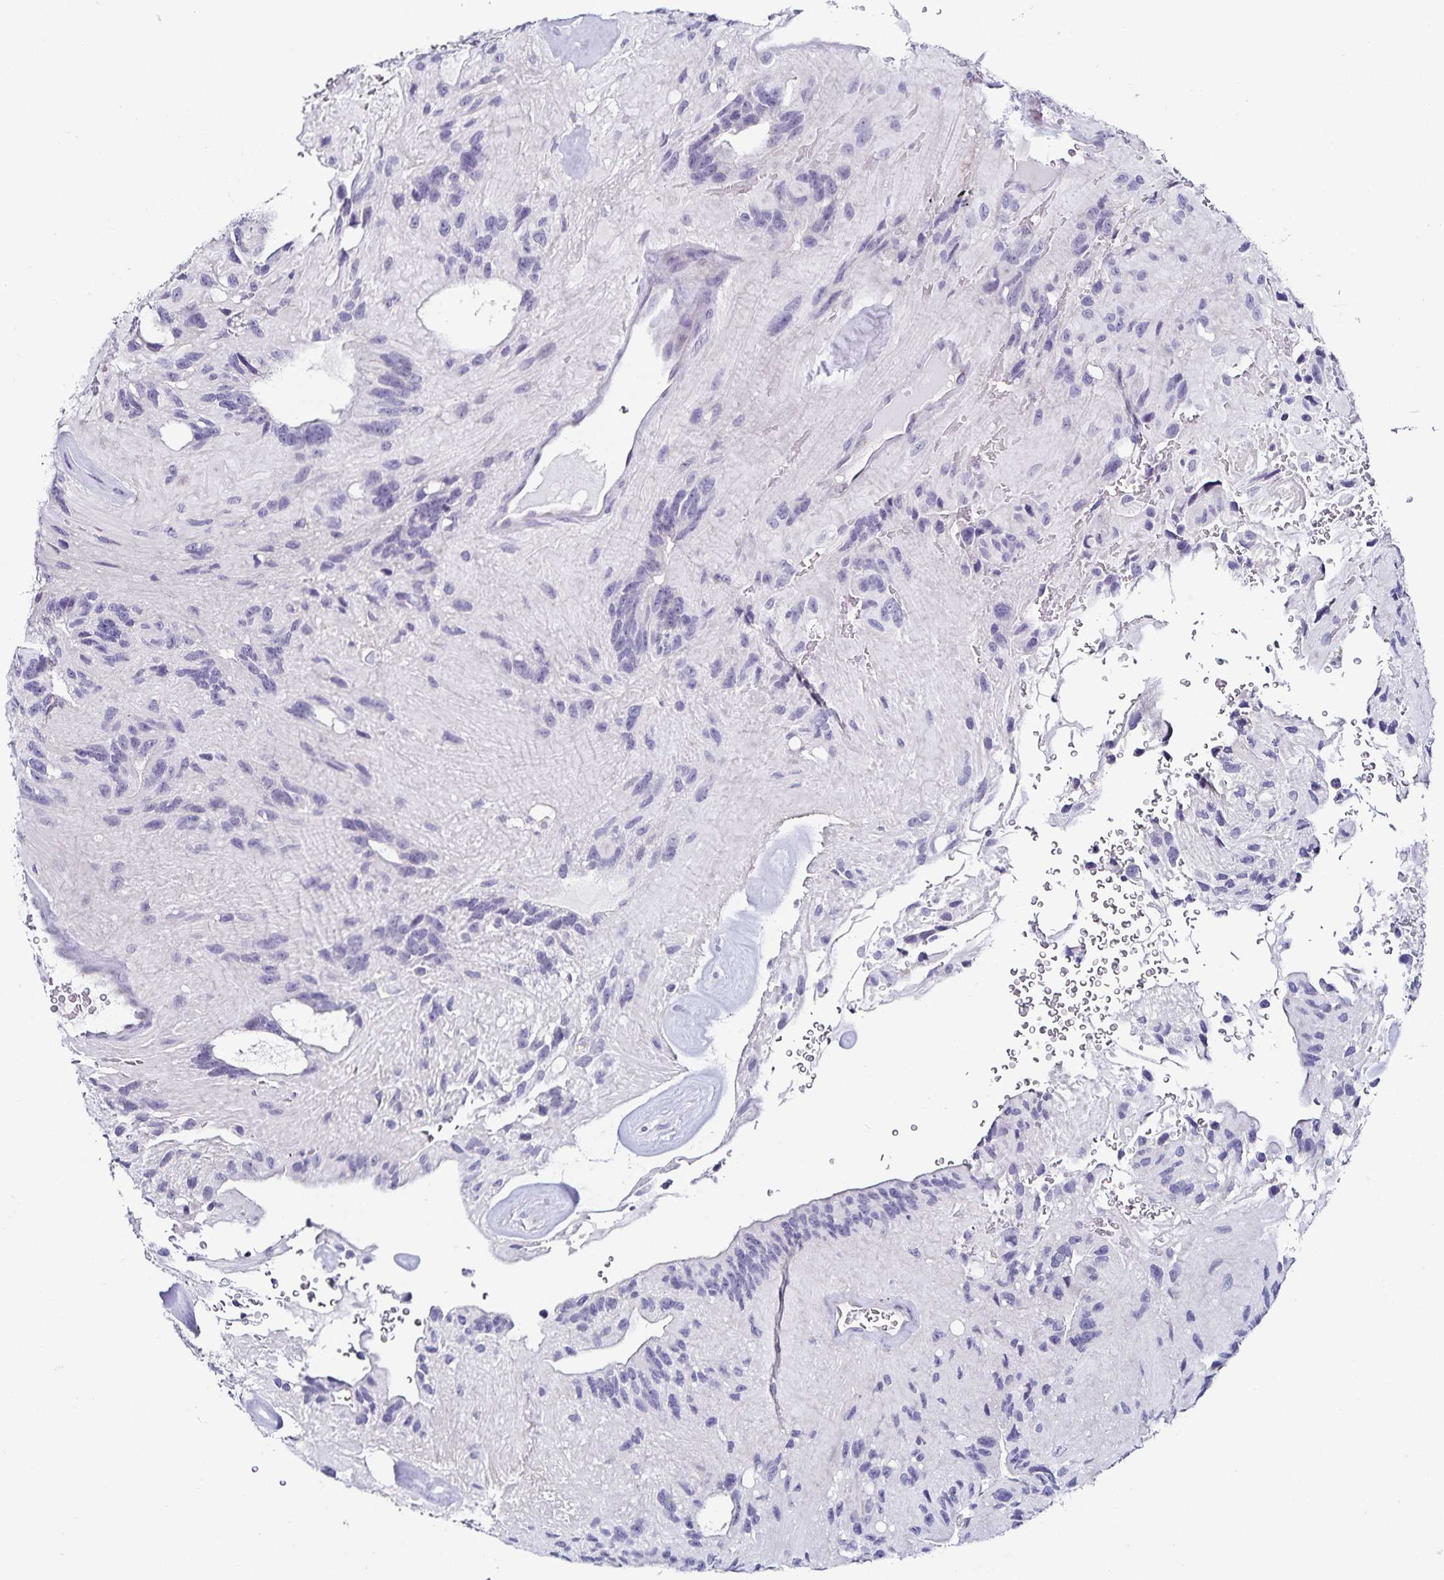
{"staining": {"intensity": "negative", "quantity": "none", "location": "none"}, "tissue": "glioma", "cell_type": "Tumor cells", "image_type": "cancer", "snomed": [{"axis": "morphology", "description": "Glioma, malignant, Low grade"}, {"axis": "topography", "description": "Brain"}], "caption": "Tumor cells show no significant protein staining in malignant low-grade glioma.", "gene": "TSPAN7", "patient": {"sex": "male", "age": 31}}